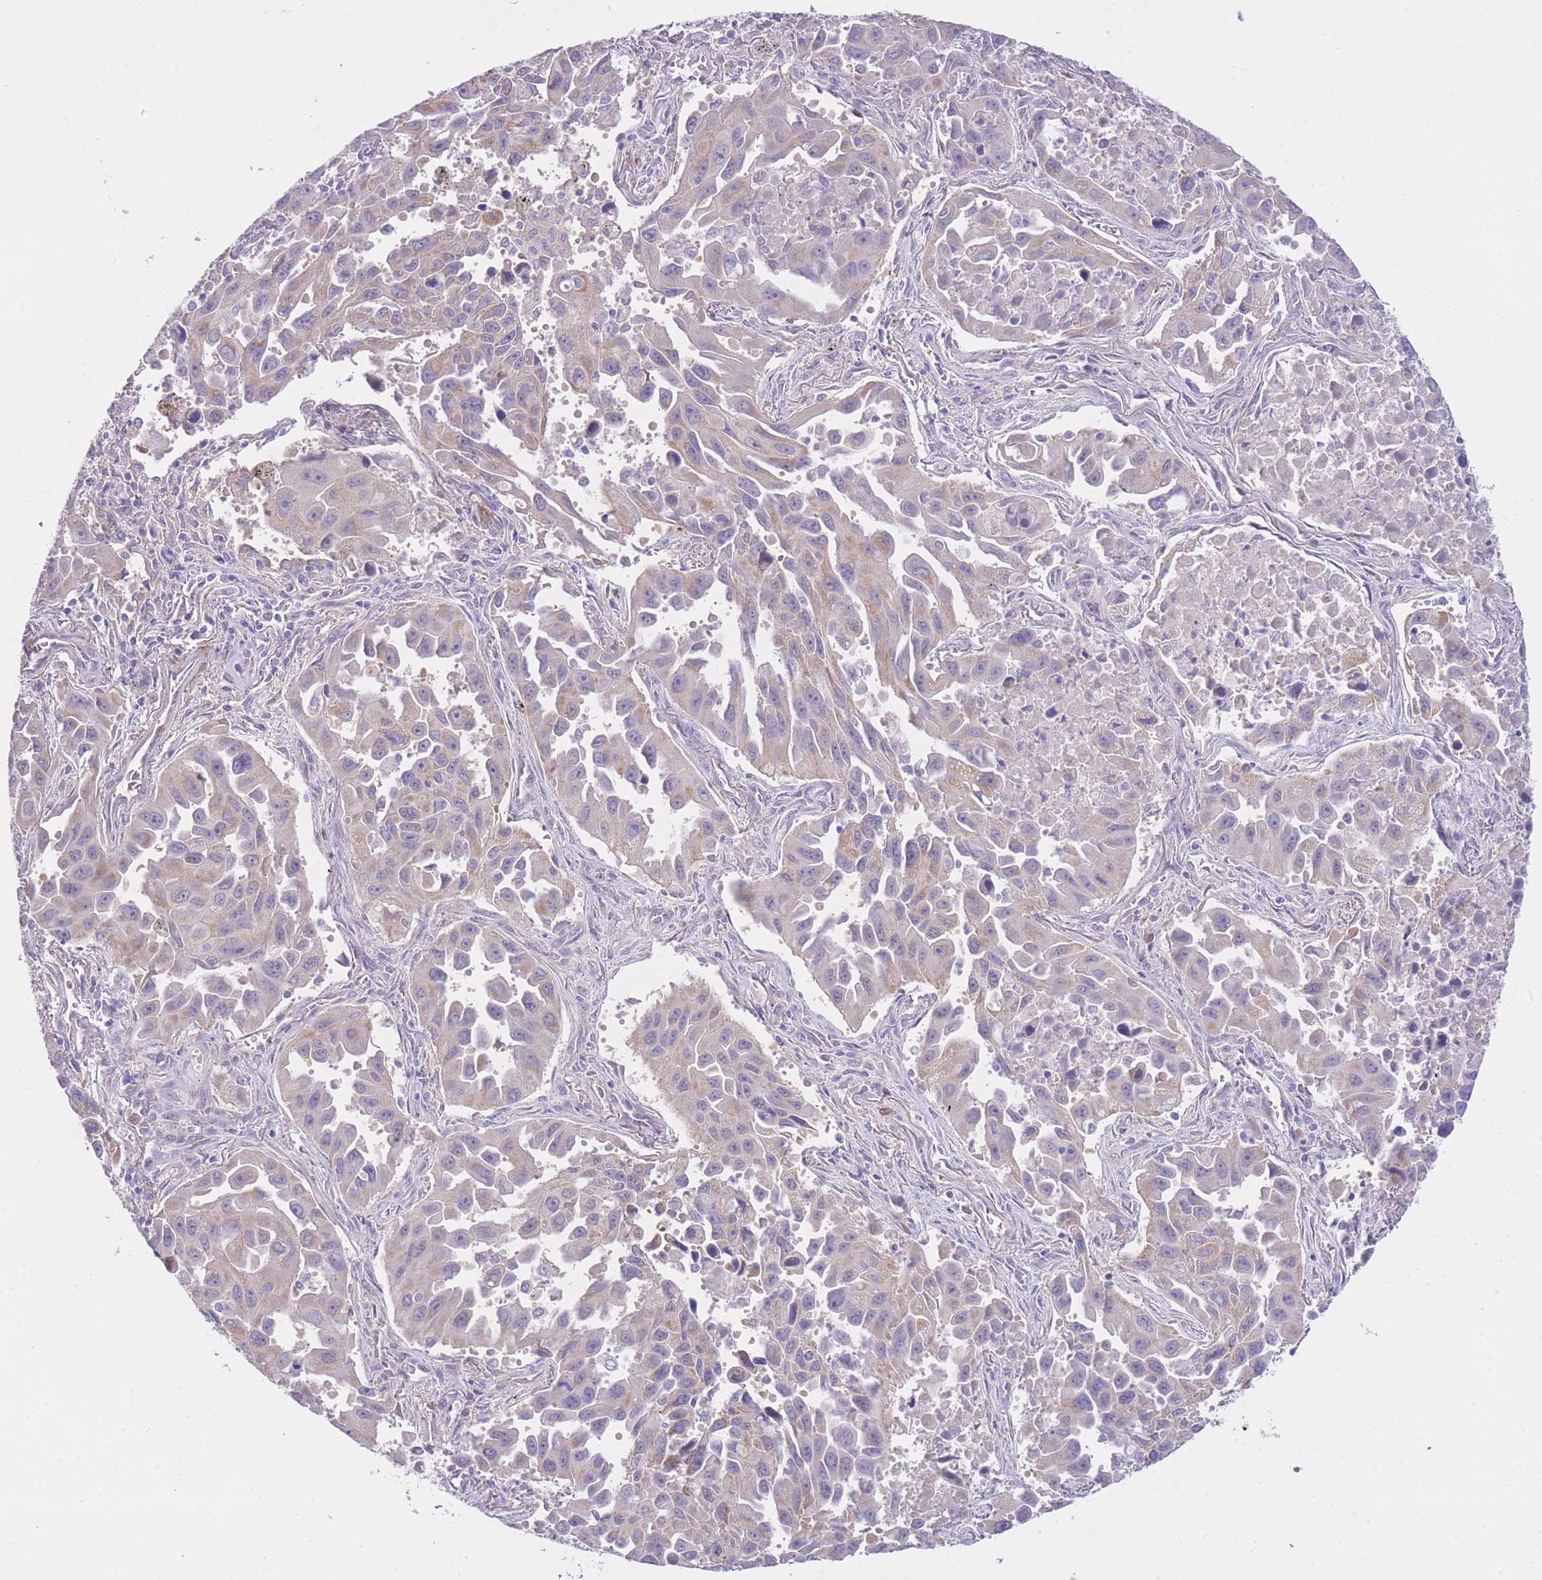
{"staining": {"intensity": "weak", "quantity": "<25%", "location": "cytoplasmic/membranous"}, "tissue": "lung cancer", "cell_type": "Tumor cells", "image_type": "cancer", "snomed": [{"axis": "morphology", "description": "Adenocarcinoma, NOS"}, {"axis": "topography", "description": "Lung"}], "caption": "Image shows no protein staining in tumor cells of lung cancer (adenocarcinoma) tissue.", "gene": "PGM1", "patient": {"sex": "male", "age": 66}}